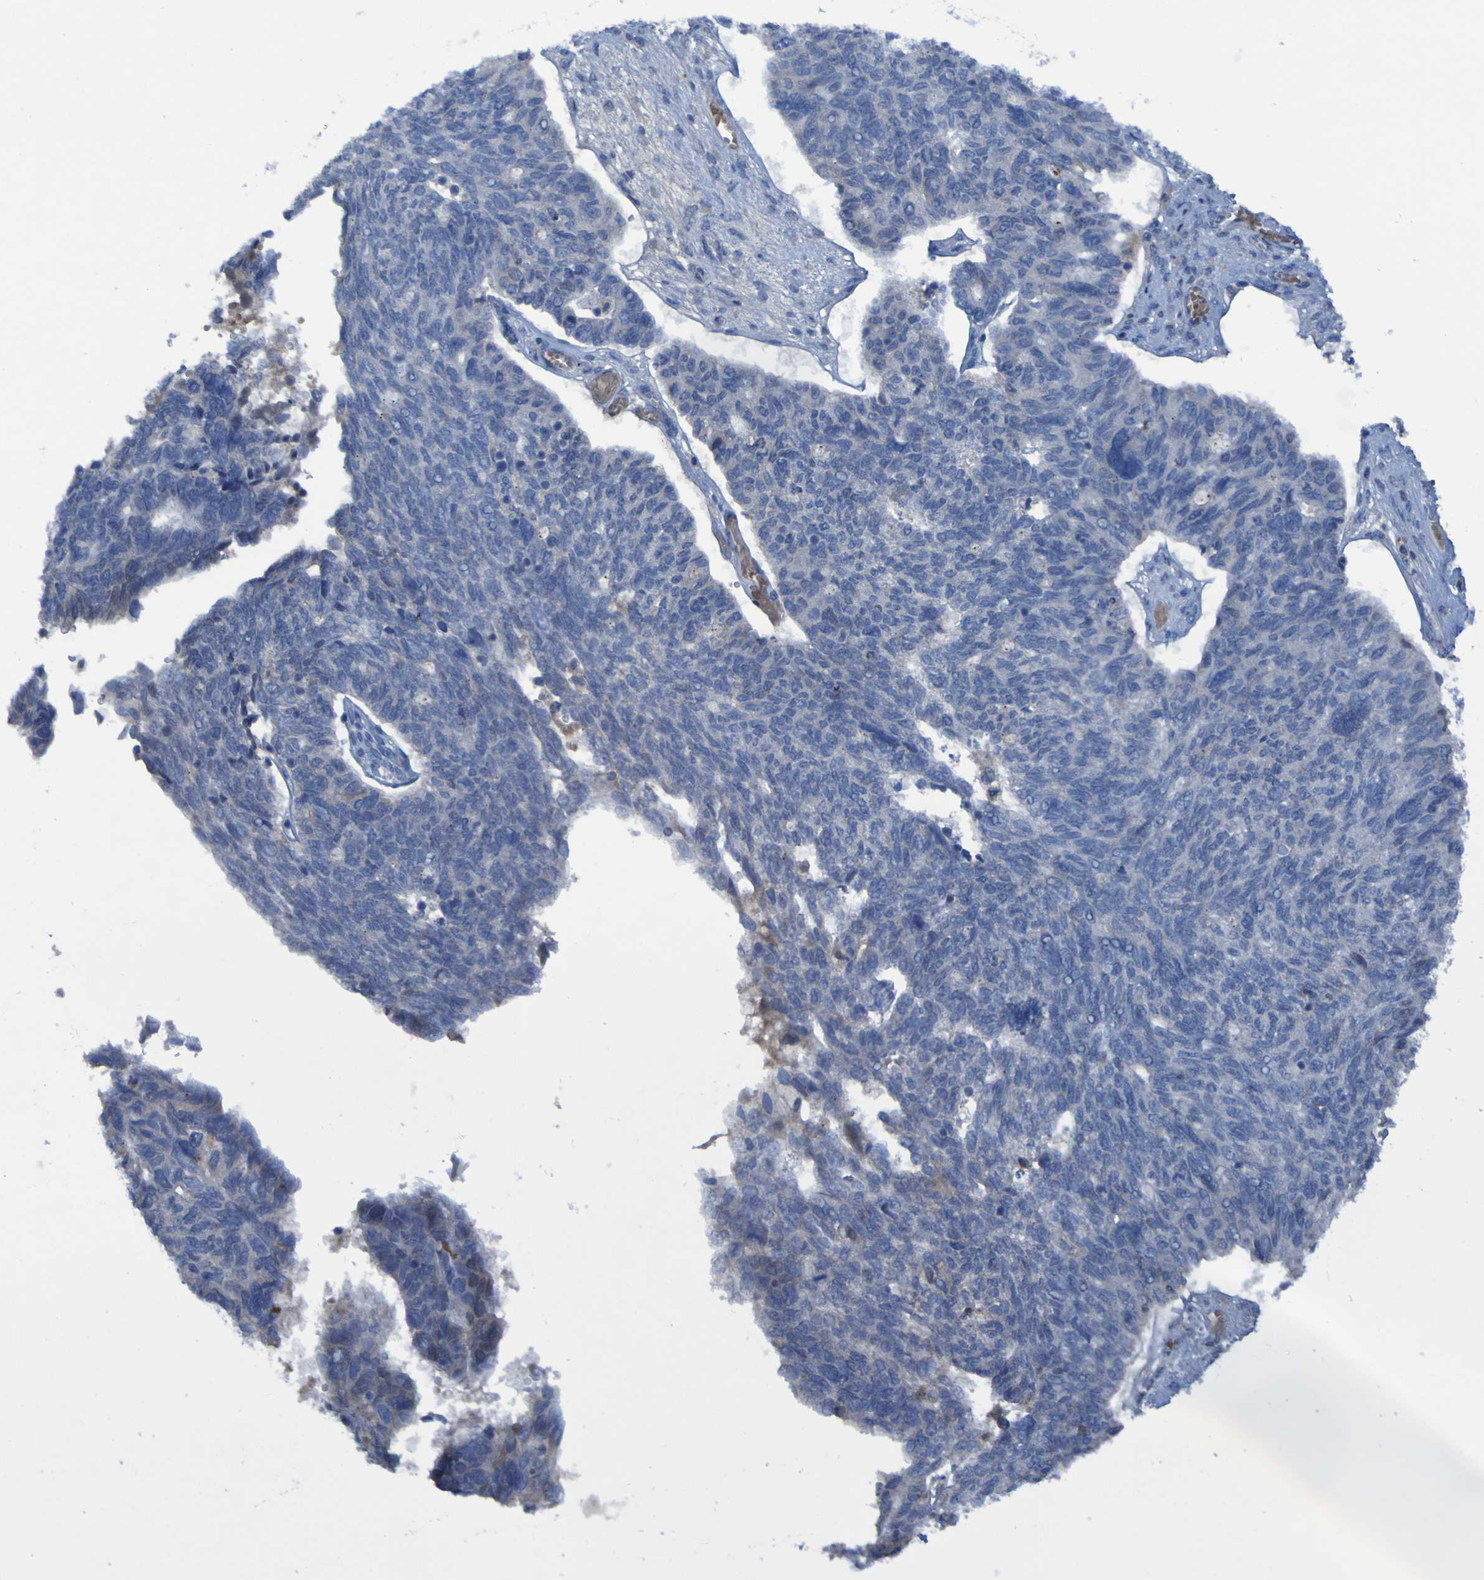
{"staining": {"intensity": "negative", "quantity": "none", "location": "none"}, "tissue": "ovarian cancer", "cell_type": "Tumor cells", "image_type": "cancer", "snomed": [{"axis": "morphology", "description": "Cystadenocarcinoma, serous, NOS"}, {"axis": "topography", "description": "Ovary"}], "caption": "High magnification brightfield microscopy of serous cystadenocarcinoma (ovarian) stained with DAB (3,3'-diaminobenzidine) (brown) and counterstained with hematoxylin (blue): tumor cells show no significant positivity.", "gene": "SGK2", "patient": {"sex": "female", "age": 79}}